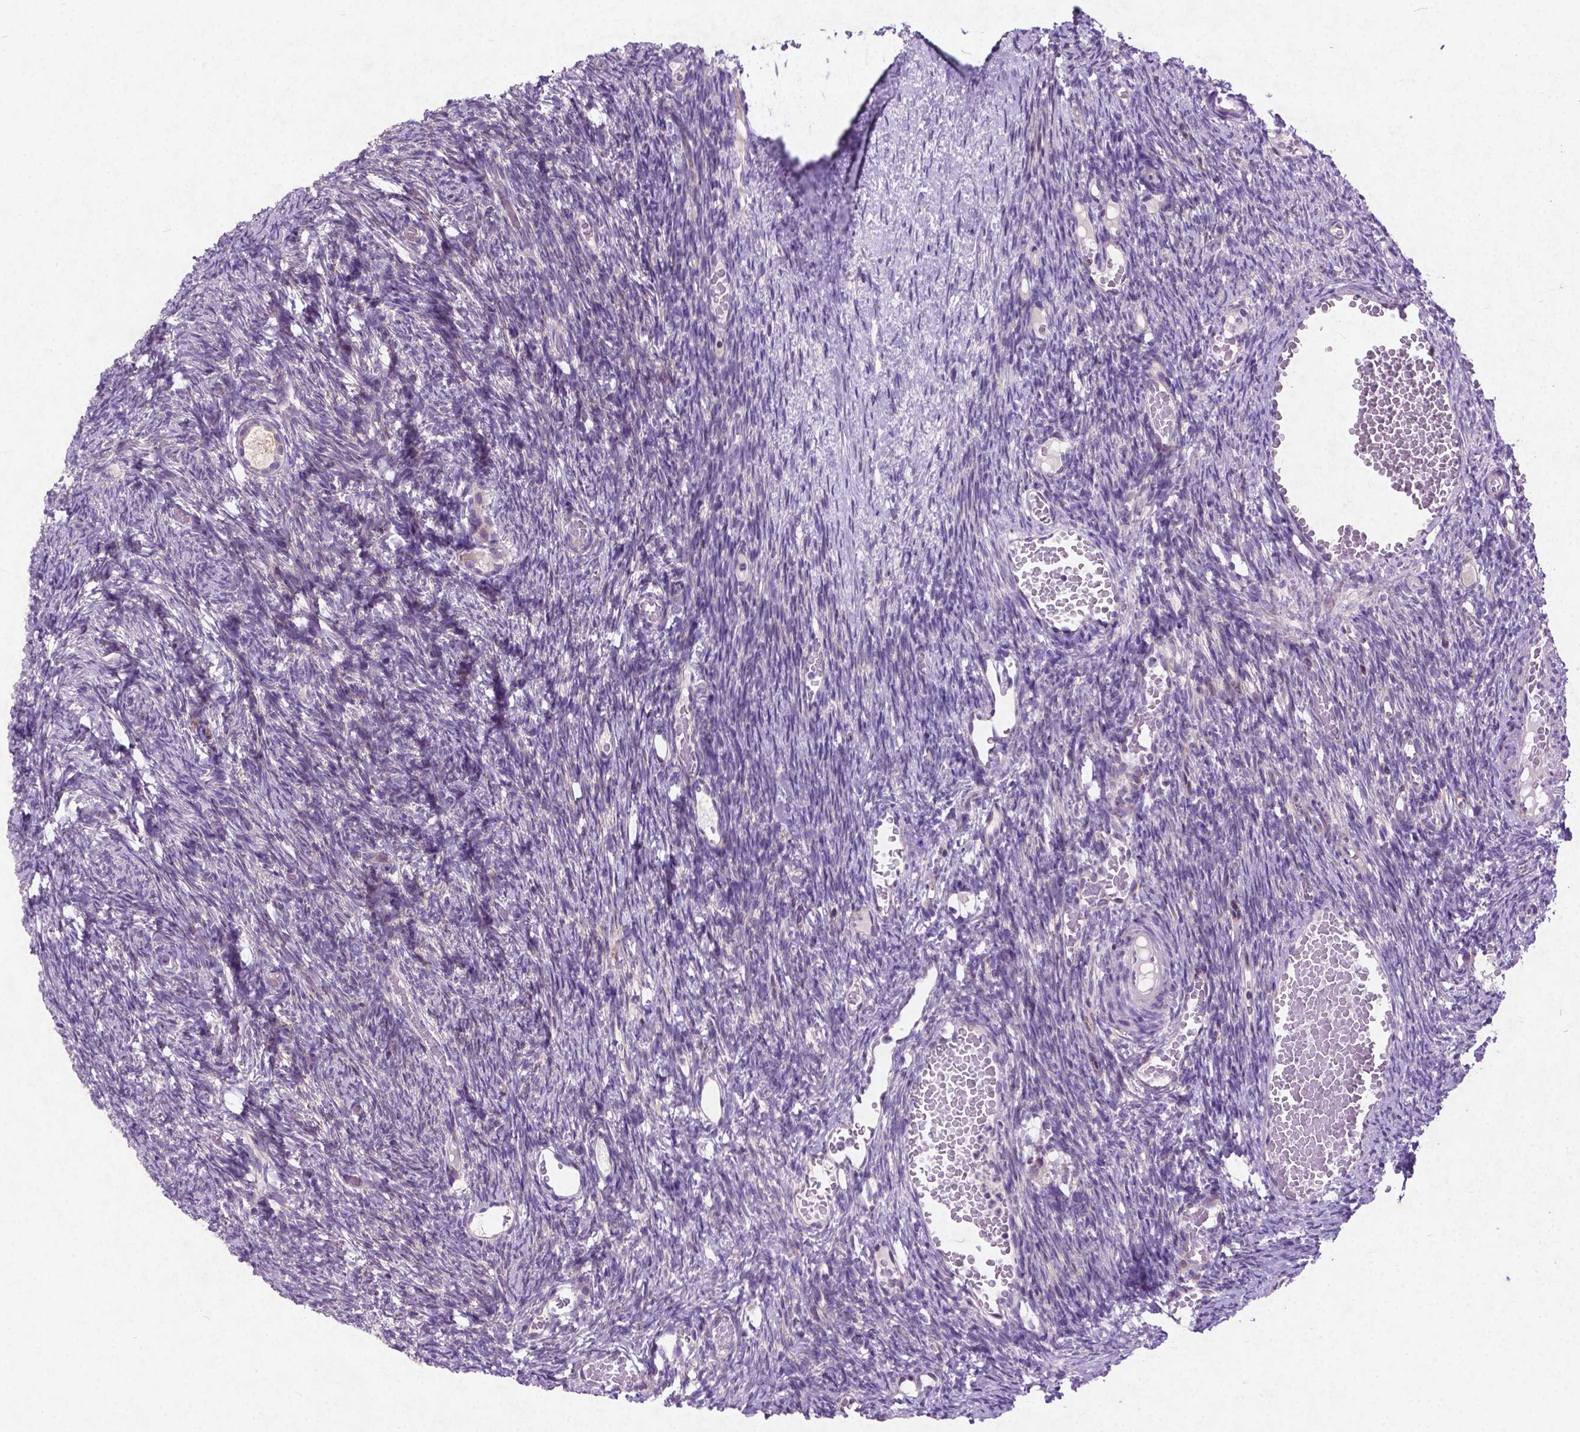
{"staining": {"intensity": "negative", "quantity": "none", "location": "none"}, "tissue": "ovary", "cell_type": "Ovarian stroma cells", "image_type": "normal", "snomed": [{"axis": "morphology", "description": "Normal tissue, NOS"}, {"axis": "topography", "description": "Ovary"}], "caption": "Immunohistochemistry (IHC) image of unremarkable ovary: ovary stained with DAB (3,3'-diaminobenzidine) displays no significant protein expression in ovarian stroma cells. (Immunohistochemistry, brightfield microscopy, high magnification).", "gene": "ATG4D", "patient": {"sex": "female", "age": 39}}